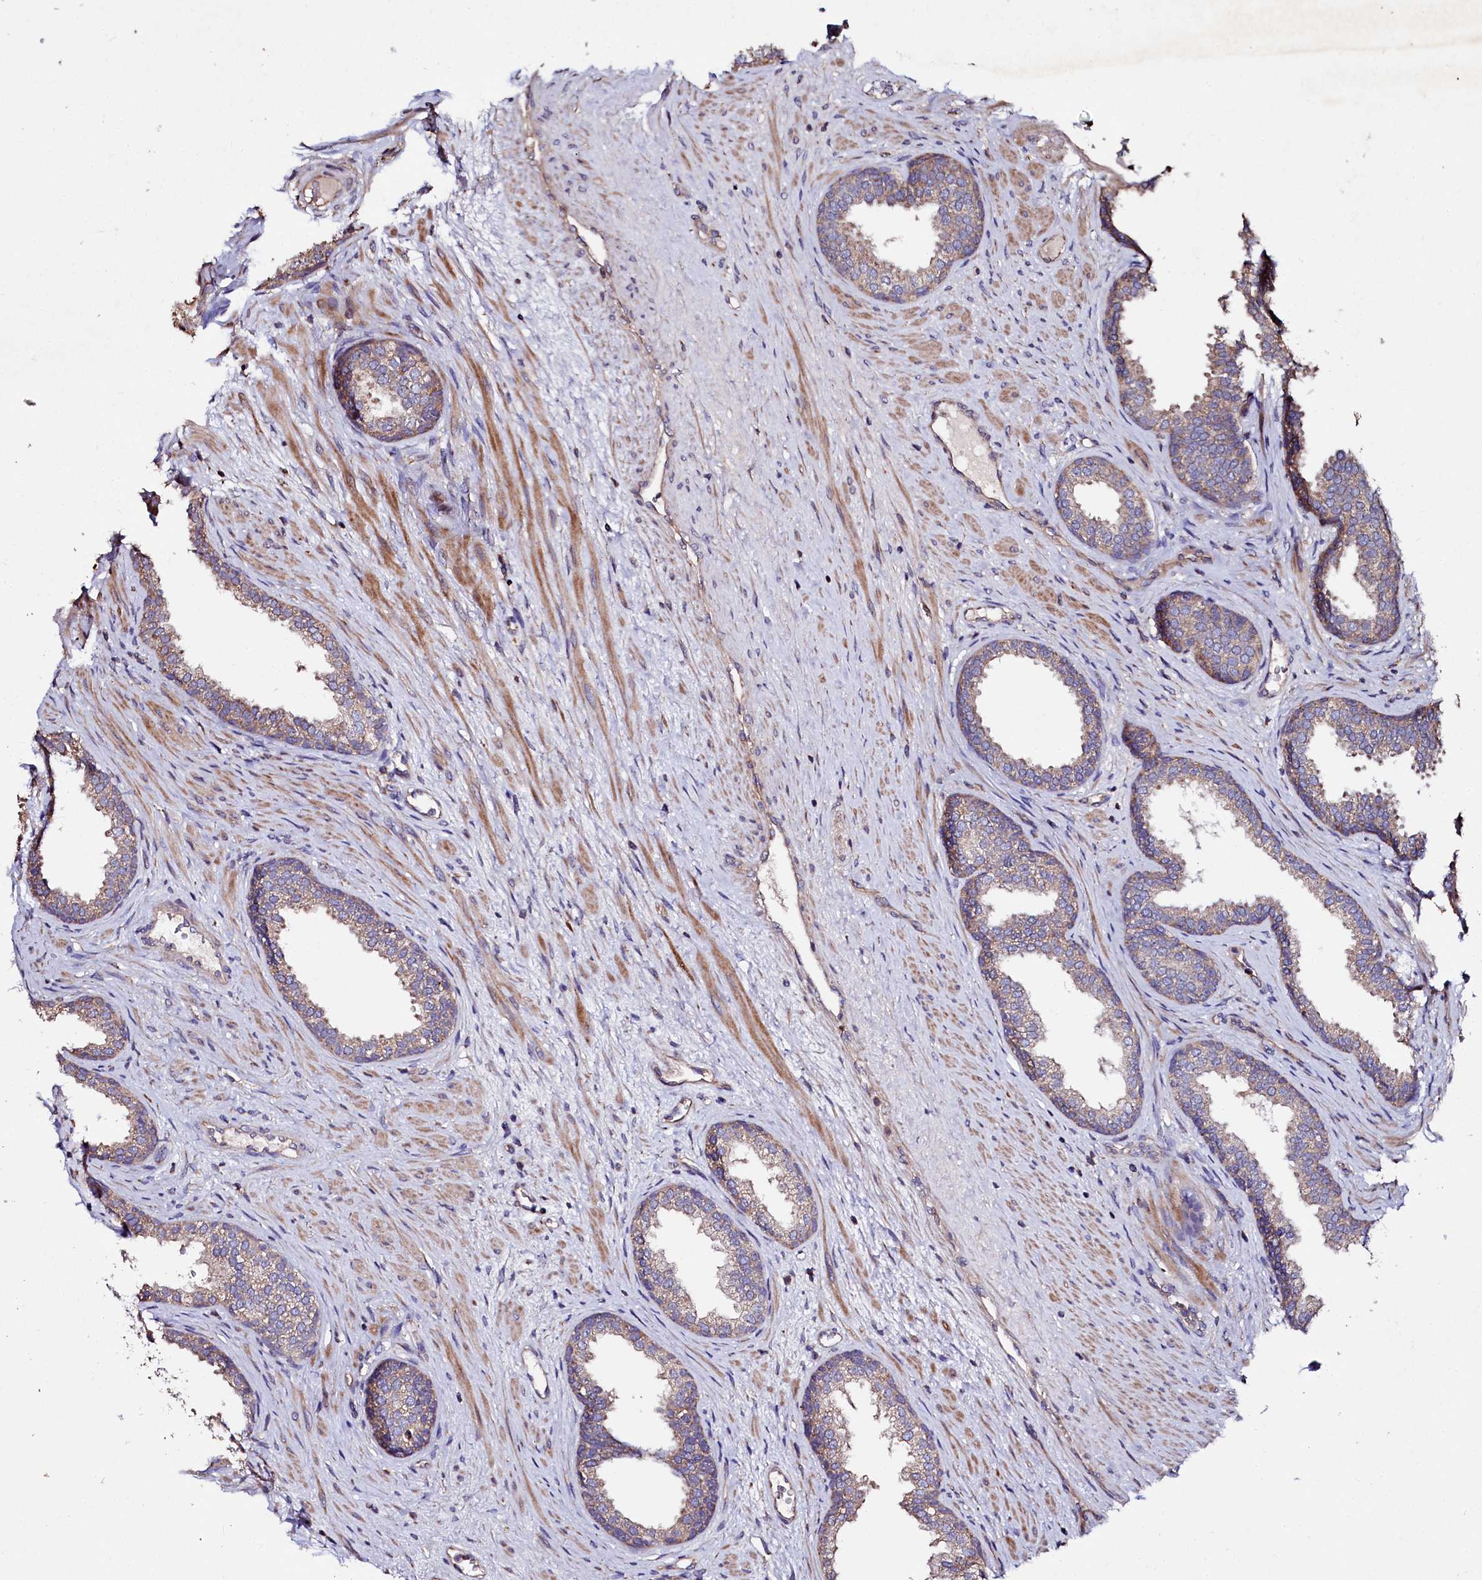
{"staining": {"intensity": "moderate", "quantity": "25%-75%", "location": "cytoplasmic/membranous"}, "tissue": "prostate", "cell_type": "Glandular cells", "image_type": "normal", "snomed": [{"axis": "morphology", "description": "Normal tissue, NOS"}, {"axis": "topography", "description": "Prostate"}], "caption": "Protein positivity by immunohistochemistry reveals moderate cytoplasmic/membranous expression in approximately 25%-75% of glandular cells in benign prostate.", "gene": "SPRYD3", "patient": {"sex": "male", "age": 76}}